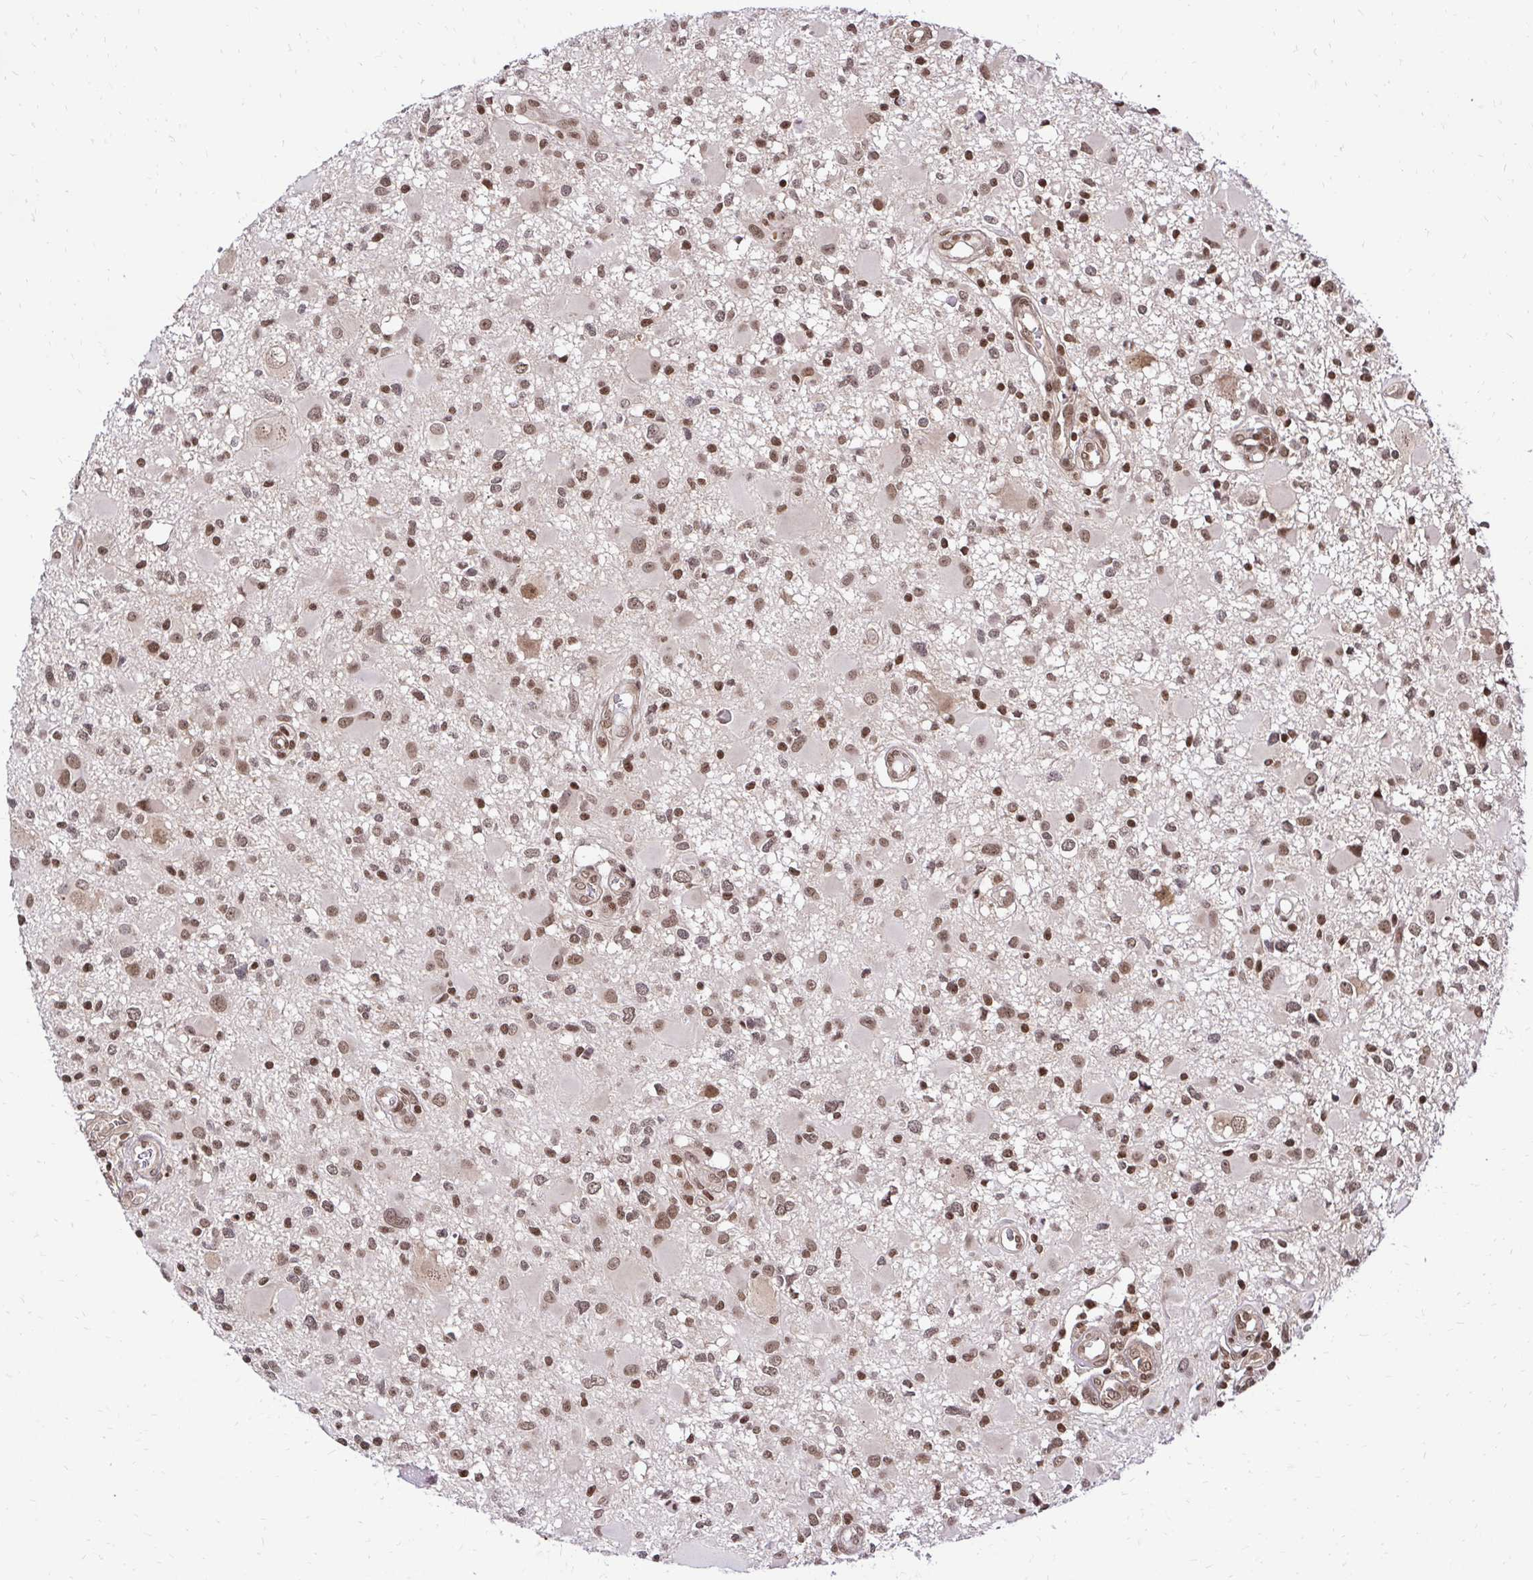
{"staining": {"intensity": "moderate", "quantity": ">75%", "location": "nuclear"}, "tissue": "glioma", "cell_type": "Tumor cells", "image_type": "cancer", "snomed": [{"axis": "morphology", "description": "Glioma, malignant, High grade"}, {"axis": "topography", "description": "Brain"}], "caption": "Malignant glioma (high-grade) was stained to show a protein in brown. There is medium levels of moderate nuclear expression in approximately >75% of tumor cells. Ihc stains the protein of interest in brown and the nuclei are stained blue.", "gene": "GLYR1", "patient": {"sex": "male", "age": 54}}